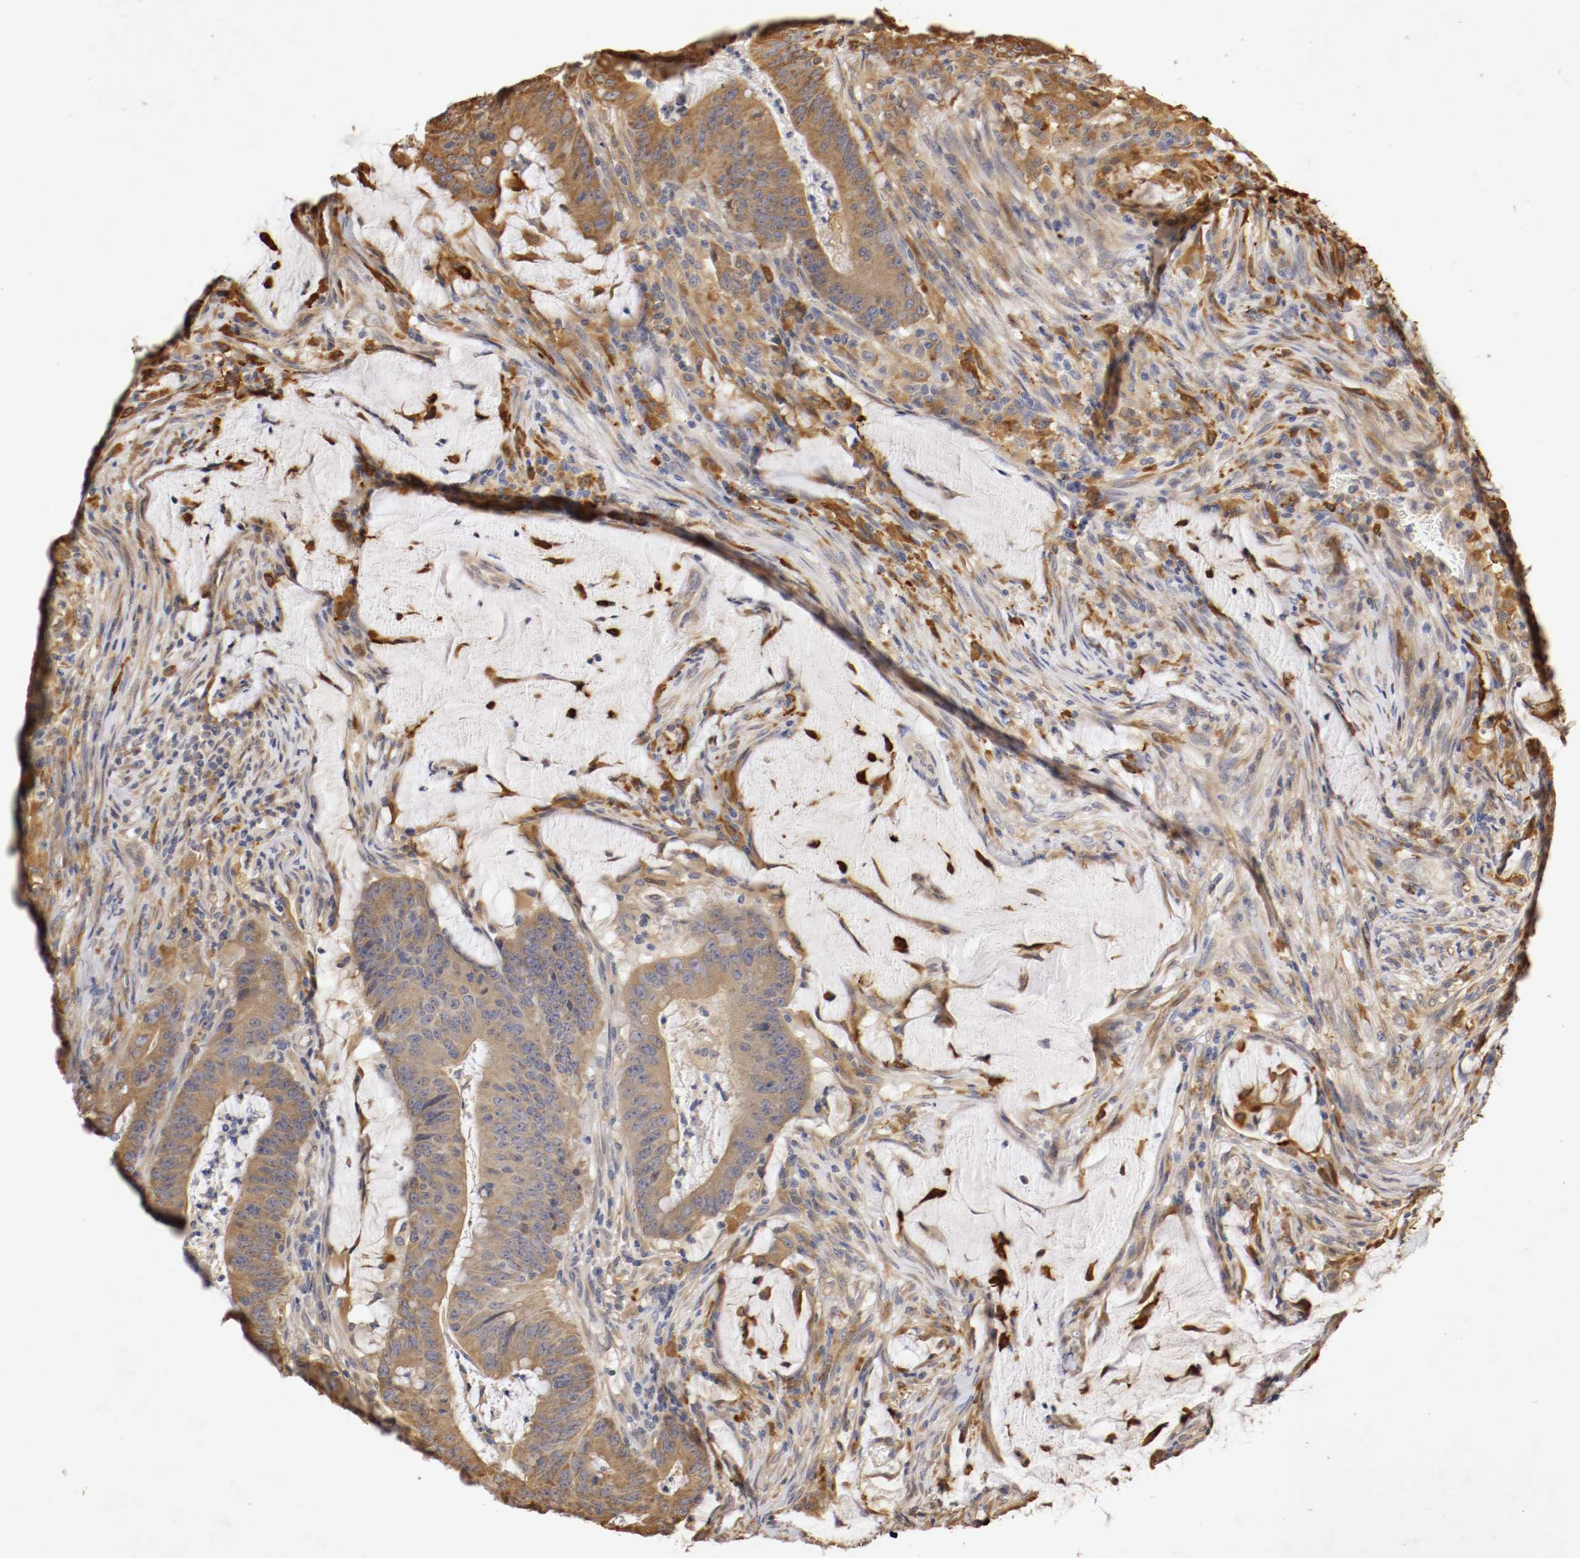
{"staining": {"intensity": "strong", "quantity": ">75%", "location": "cytoplasmic/membranous"}, "tissue": "colorectal cancer", "cell_type": "Tumor cells", "image_type": "cancer", "snomed": [{"axis": "morphology", "description": "Adenocarcinoma, NOS"}, {"axis": "topography", "description": "Colon"}], "caption": "A brown stain highlights strong cytoplasmic/membranous staining of a protein in human colorectal cancer (adenocarcinoma) tumor cells.", "gene": "VEZT", "patient": {"sex": "male", "age": 45}}